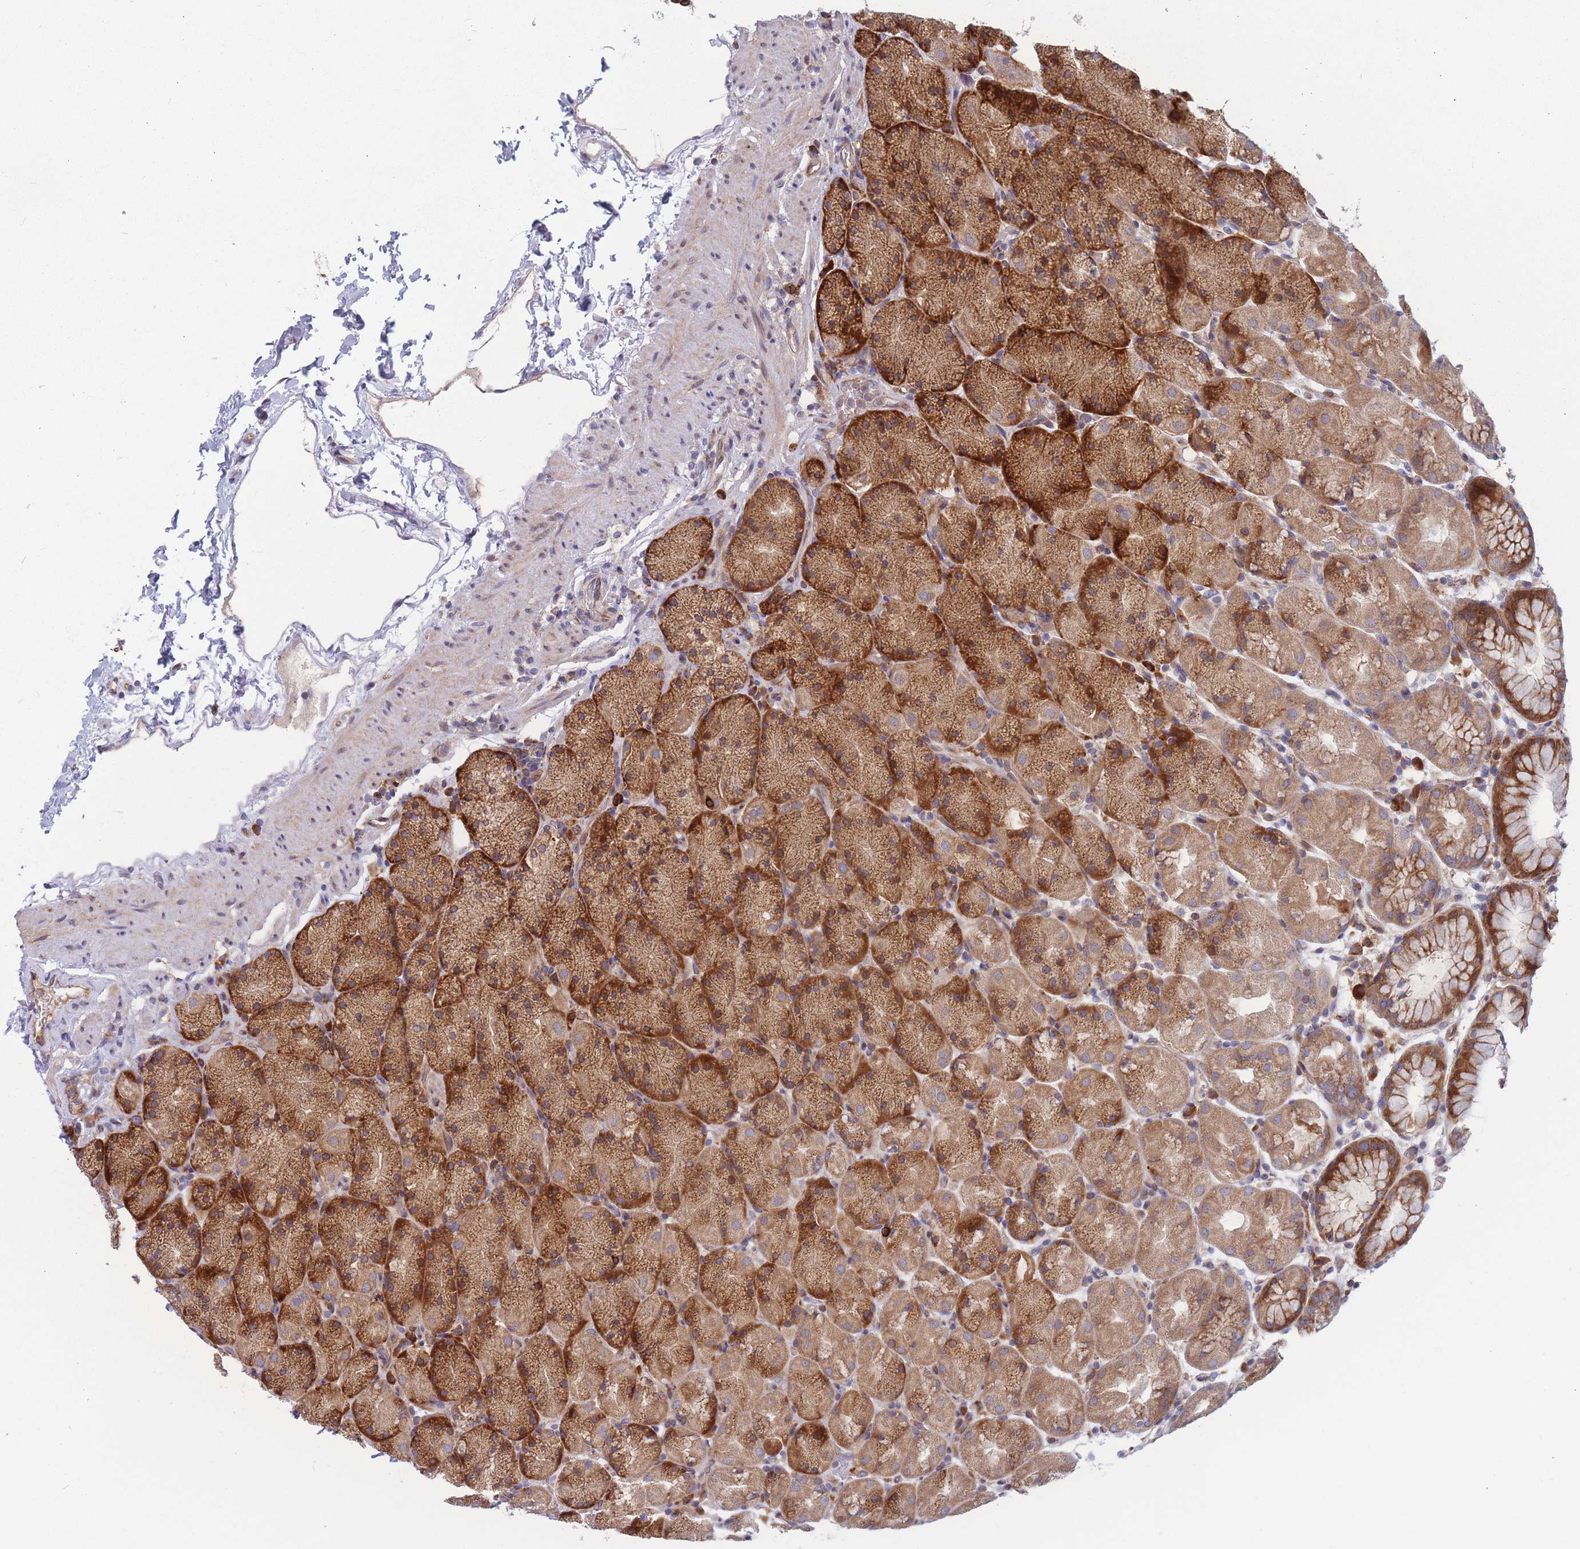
{"staining": {"intensity": "moderate", "quantity": ">75%", "location": "cytoplasmic/membranous,nuclear"}, "tissue": "stomach", "cell_type": "Glandular cells", "image_type": "normal", "snomed": [{"axis": "morphology", "description": "Normal tissue, NOS"}, {"axis": "topography", "description": "Stomach, upper"}, {"axis": "topography", "description": "Stomach, lower"}], "caption": "Protein expression analysis of benign stomach reveals moderate cytoplasmic/membranous,nuclear positivity in approximately >75% of glandular cells. Nuclei are stained in blue.", "gene": "TMEM131L", "patient": {"sex": "male", "age": 67}}